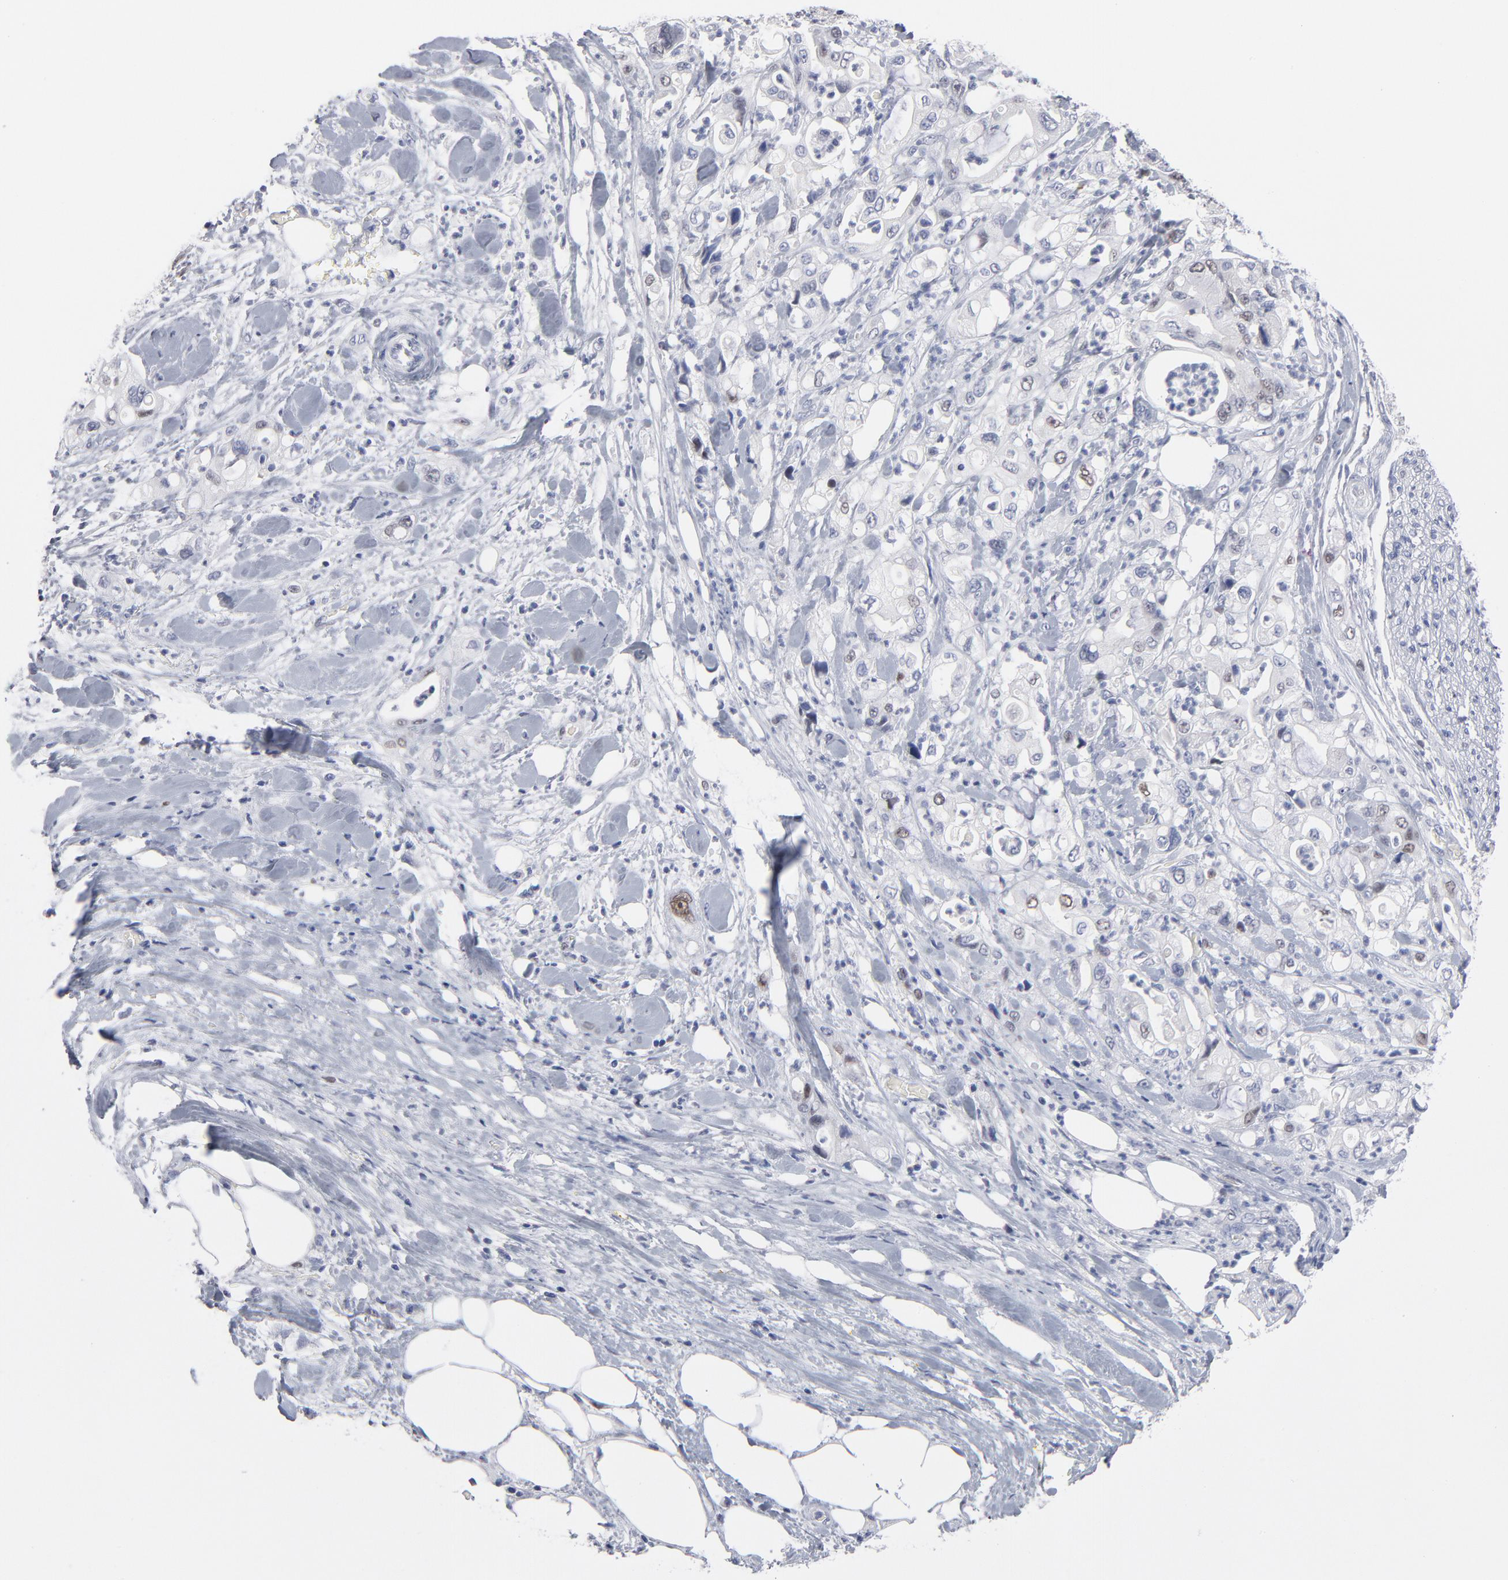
{"staining": {"intensity": "negative", "quantity": "none", "location": "none"}, "tissue": "pancreatic cancer", "cell_type": "Tumor cells", "image_type": "cancer", "snomed": [{"axis": "morphology", "description": "Adenocarcinoma, NOS"}, {"axis": "topography", "description": "Pancreas"}], "caption": "Immunohistochemistry (IHC) image of adenocarcinoma (pancreatic) stained for a protein (brown), which shows no positivity in tumor cells.", "gene": "MCM7", "patient": {"sex": "male", "age": 70}}